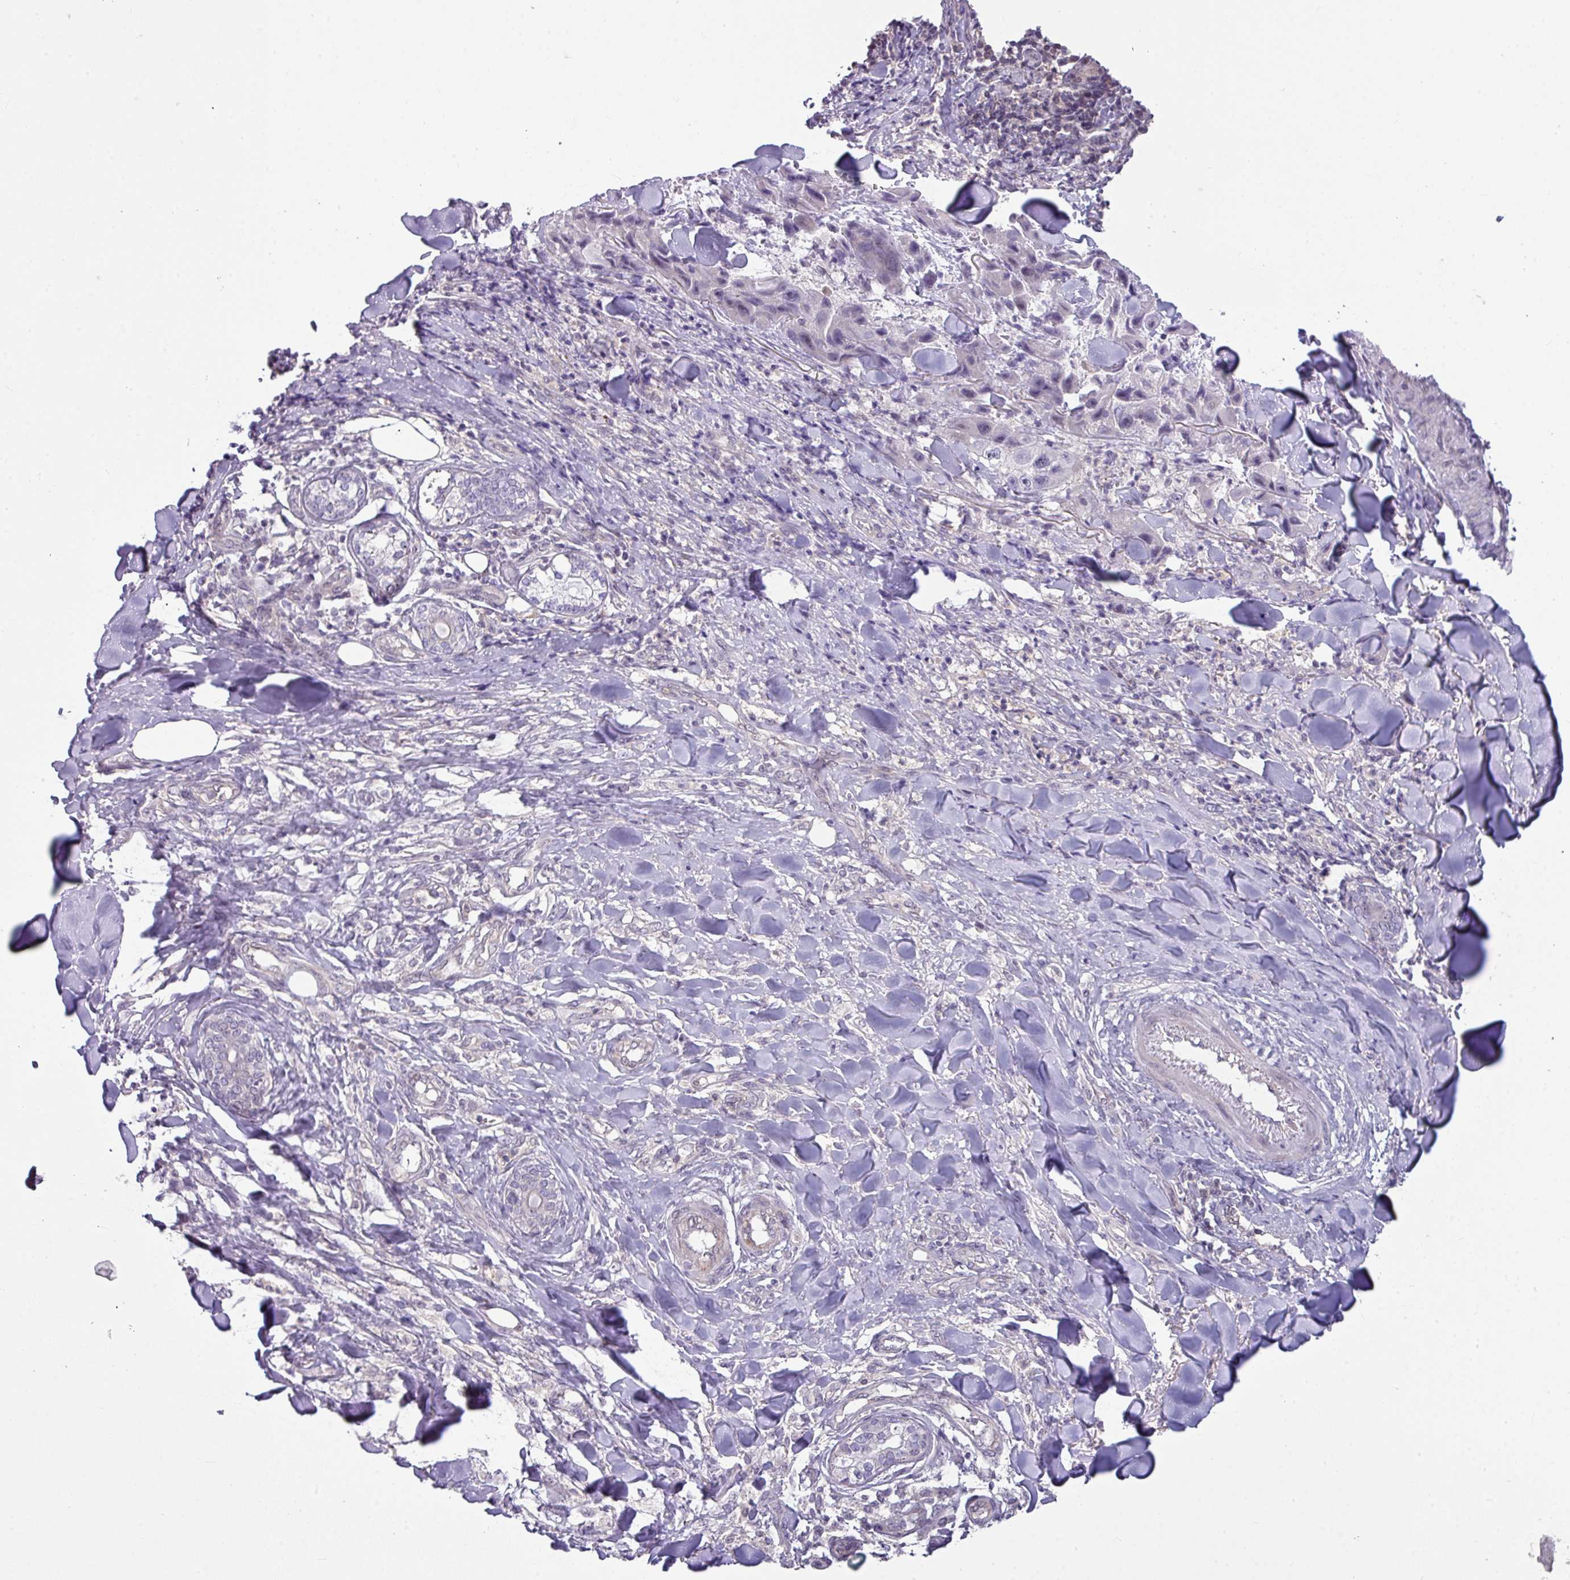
{"staining": {"intensity": "negative", "quantity": "none", "location": "none"}, "tissue": "skin cancer", "cell_type": "Tumor cells", "image_type": "cancer", "snomed": [{"axis": "morphology", "description": "Squamous cell carcinoma, NOS"}, {"axis": "topography", "description": "Skin"}, {"axis": "topography", "description": "Subcutis"}], "caption": "This is an immunohistochemistry histopathology image of skin cancer (squamous cell carcinoma). There is no staining in tumor cells.", "gene": "STAT5A", "patient": {"sex": "male", "age": 73}}